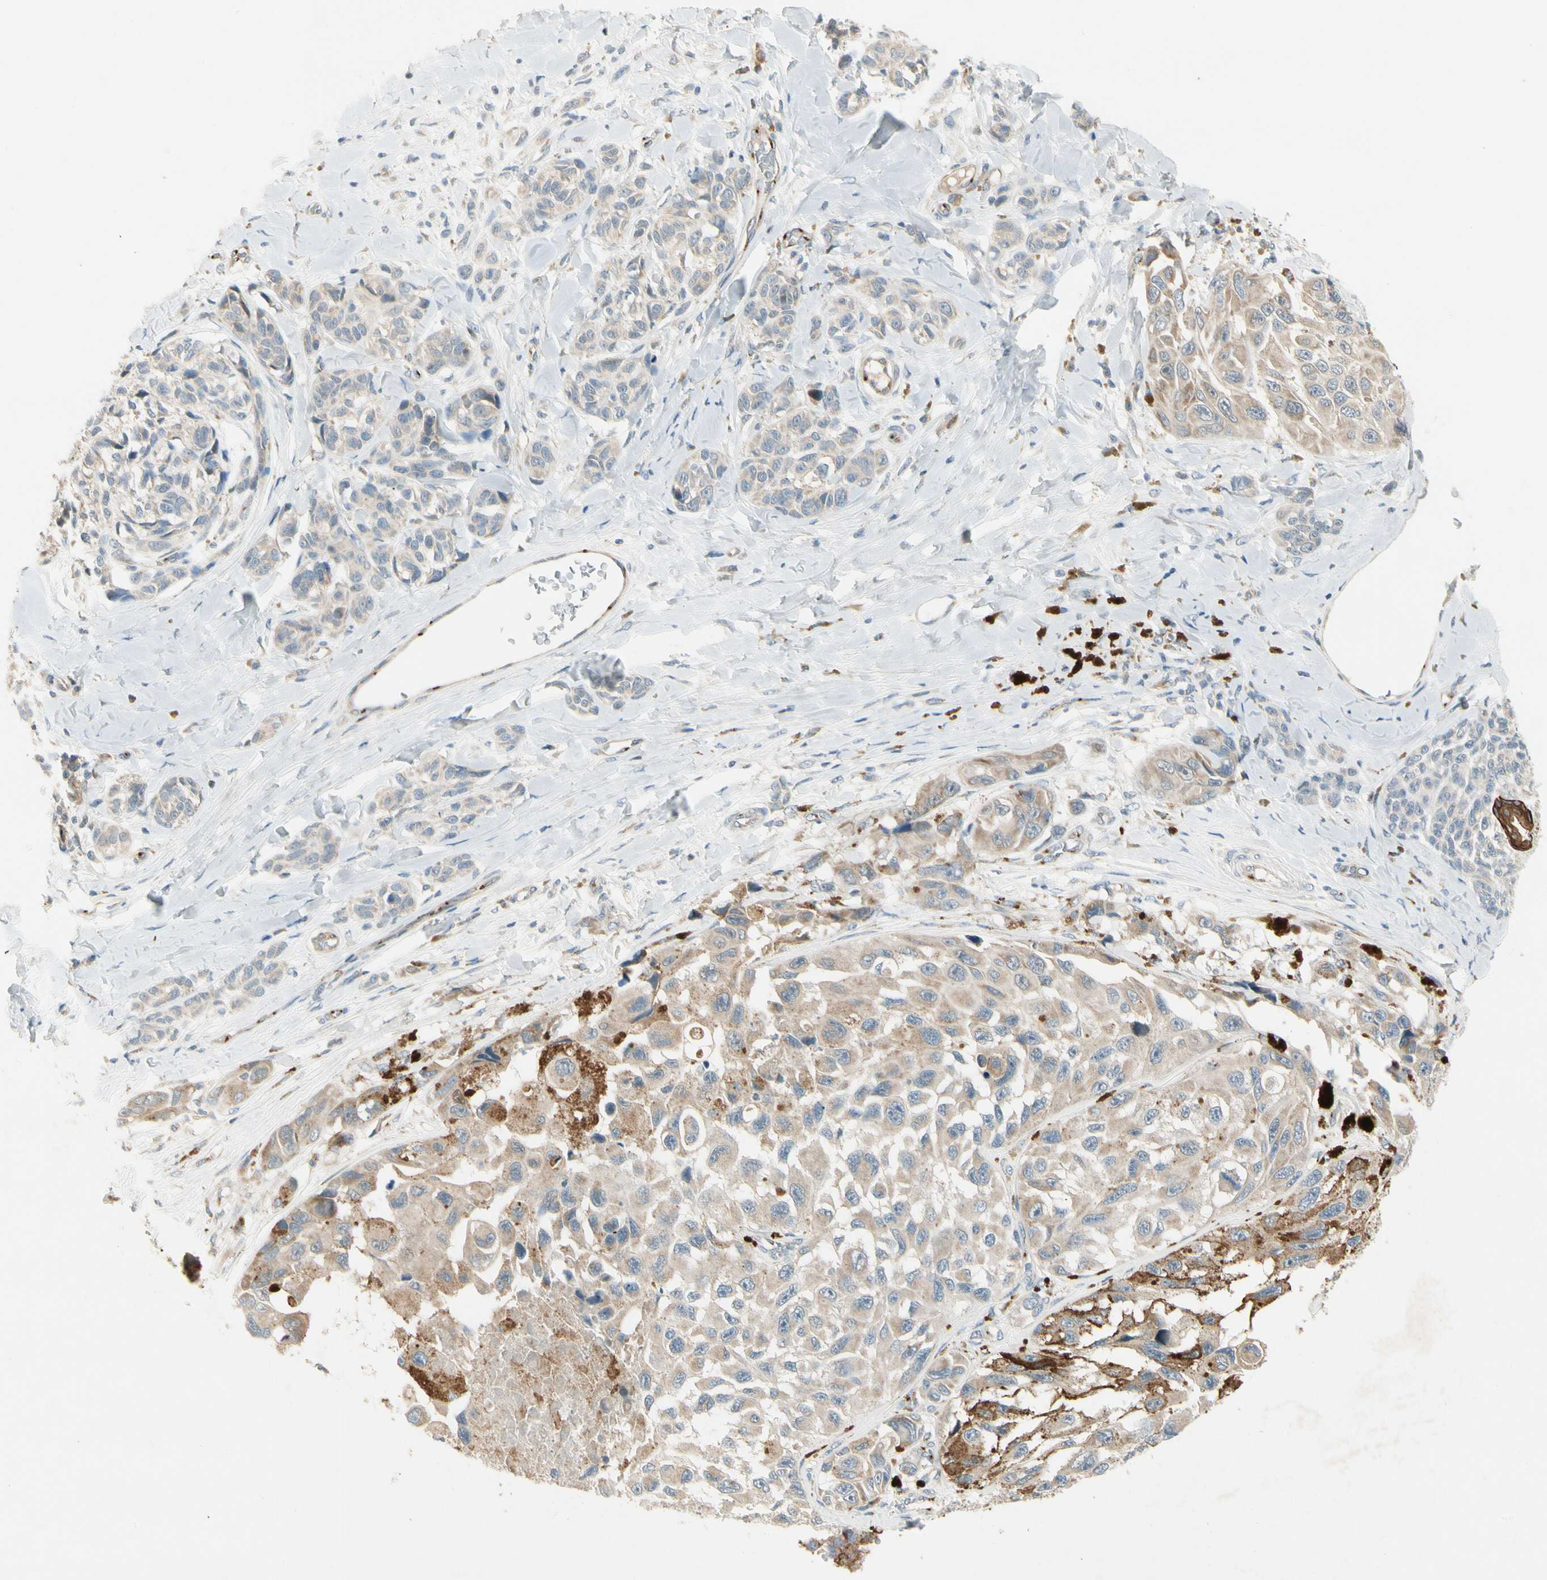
{"staining": {"intensity": "weak", "quantity": ">75%", "location": "cytoplasmic/membranous"}, "tissue": "melanoma", "cell_type": "Tumor cells", "image_type": "cancer", "snomed": [{"axis": "morphology", "description": "Malignant melanoma, NOS"}, {"axis": "topography", "description": "Skin"}], "caption": "Immunohistochemical staining of melanoma demonstrates low levels of weak cytoplasmic/membranous positivity in approximately >75% of tumor cells.", "gene": "MANSC1", "patient": {"sex": "female", "age": 73}}